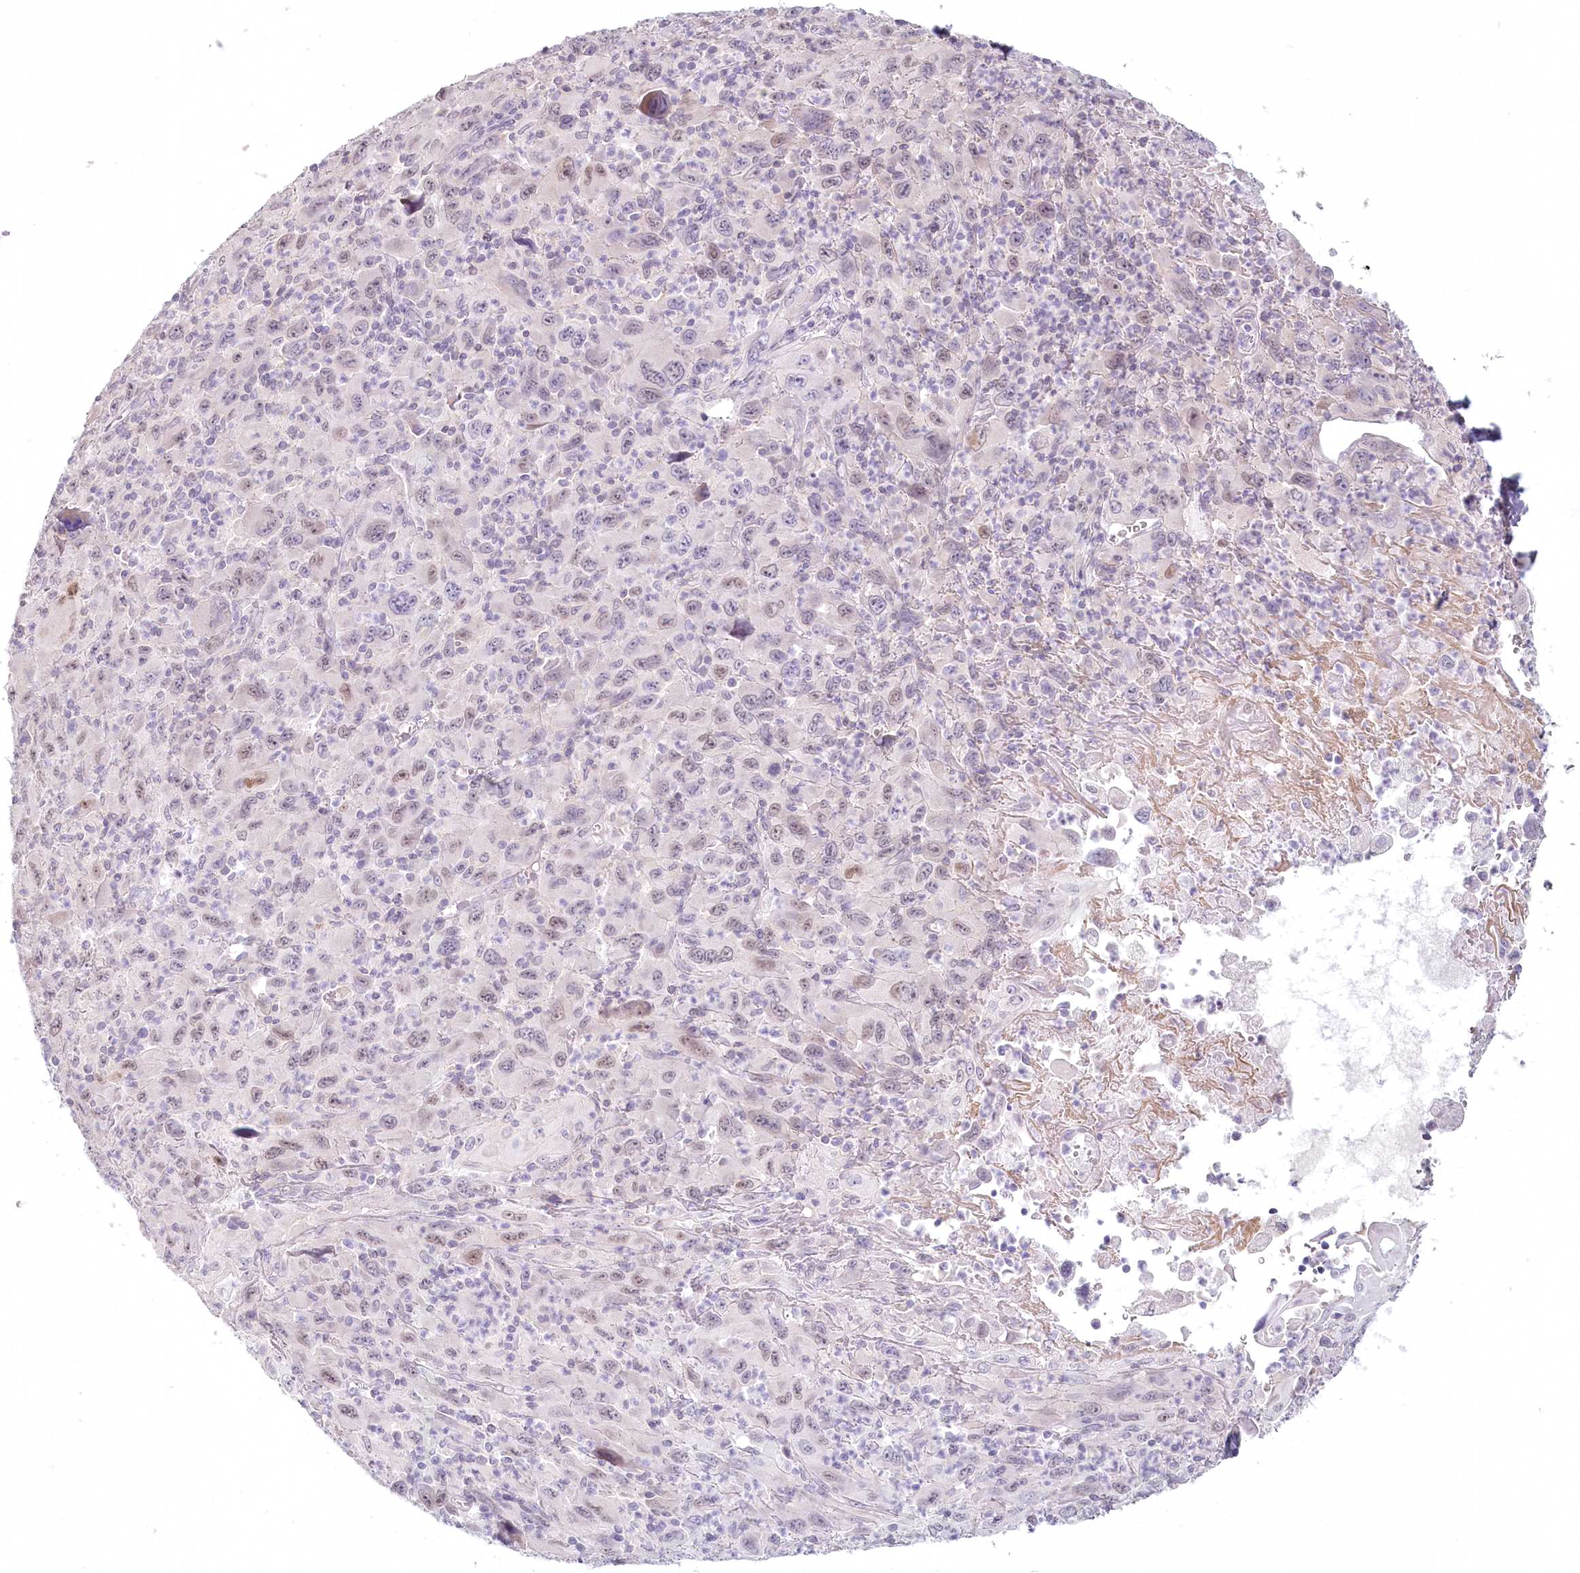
{"staining": {"intensity": "weak", "quantity": "<25%", "location": "nuclear"}, "tissue": "melanoma", "cell_type": "Tumor cells", "image_type": "cancer", "snomed": [{"axis": "morphology", "description": "Malignant melanoma, Metastatic site"}, {"axis": "topography", "description": "Skin"}], "caption": "The immunohistochemistry (IHC) histopathology image has no significant expression in tumor cells of malignant melanoma (metastatic site) tissue.", "gene": "USP11", "patient": {"sex": "female", "age": 56}}